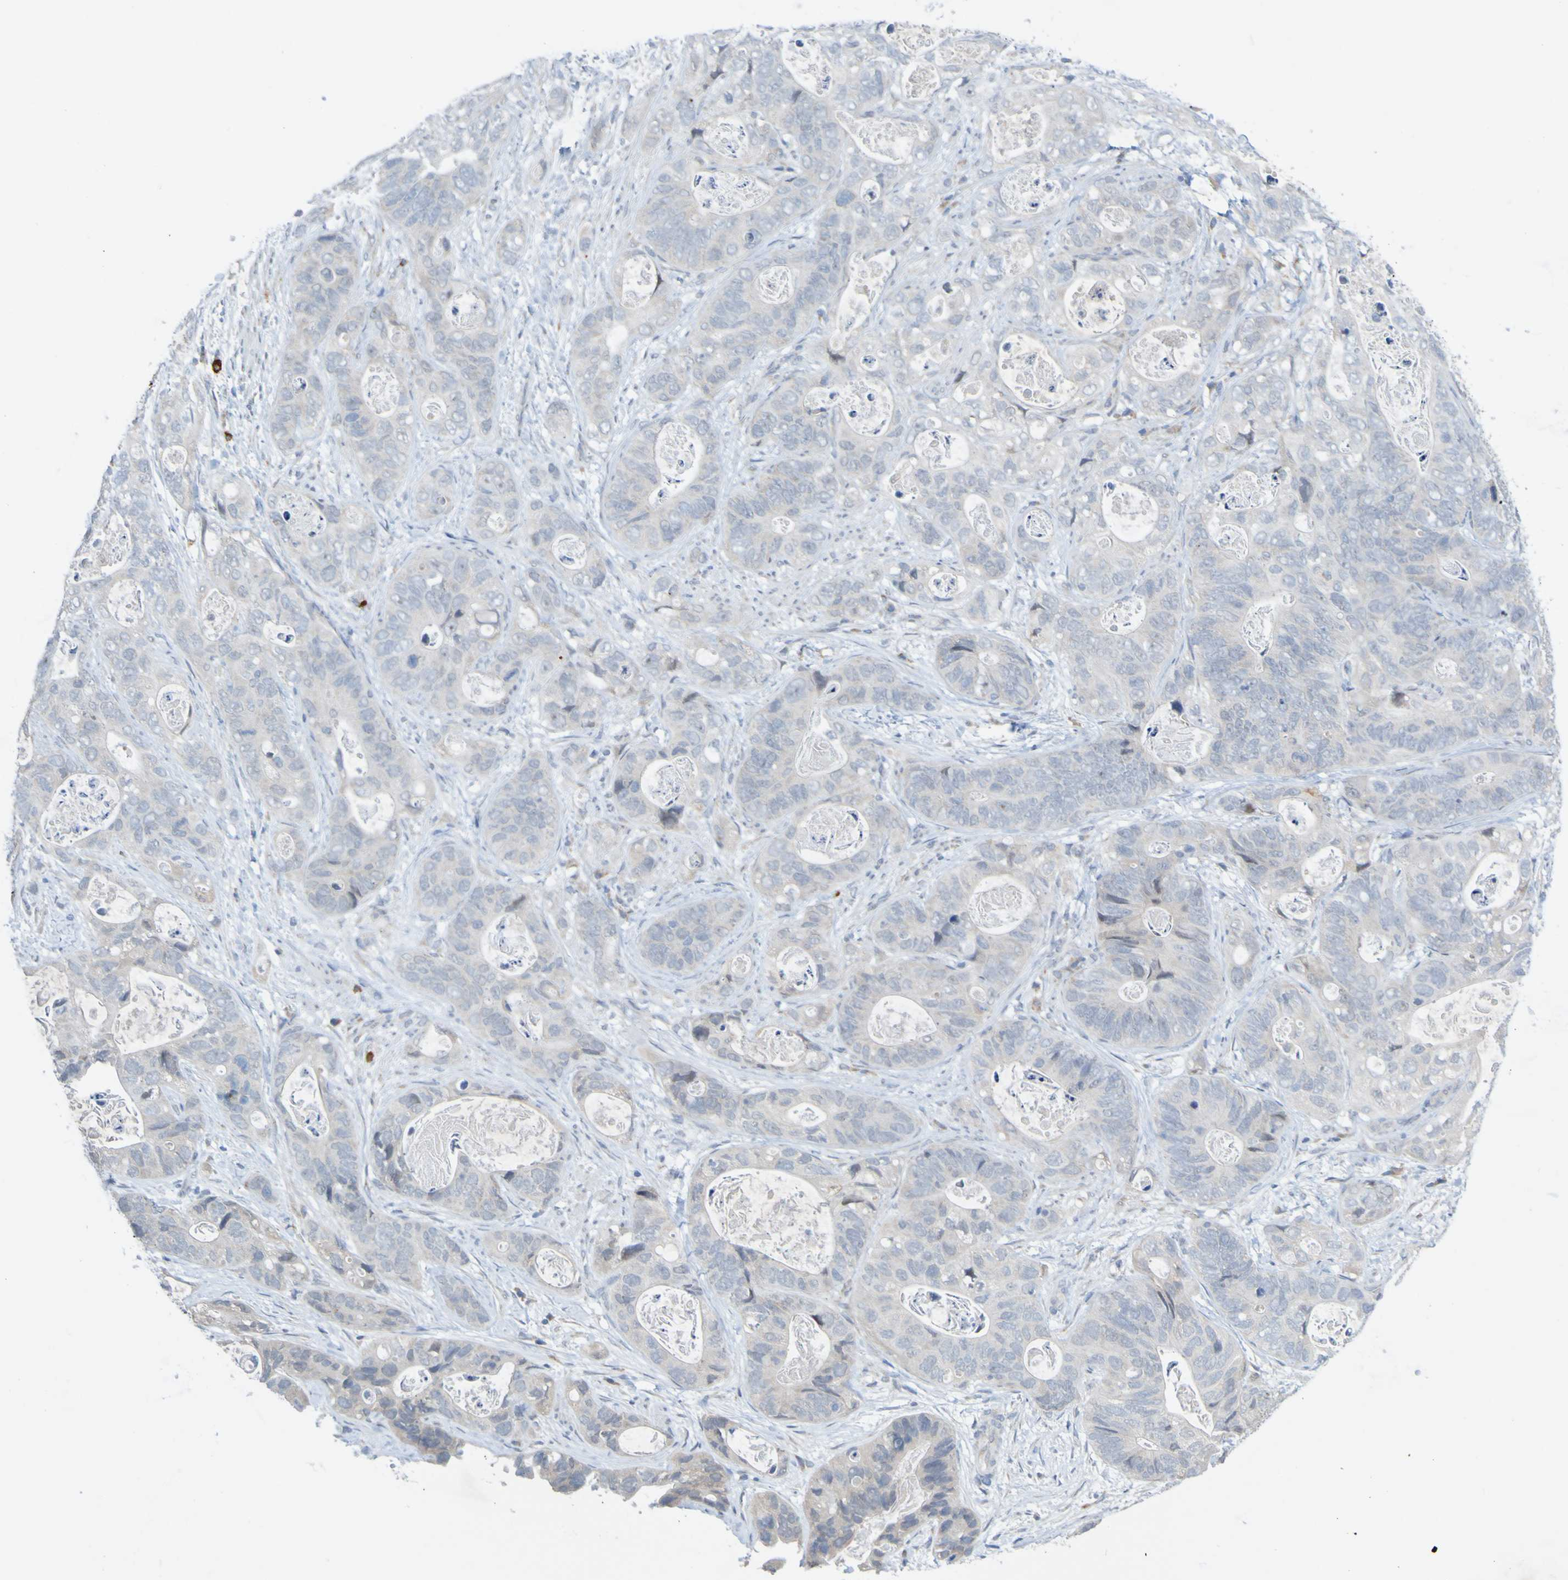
{"staining": {"intensity": "weak", "quantity": "<25%", "location": "cytoplasmic/membranous"}, "tissue": "stomach cancer", "cell_type": "Tumor cells", "image_type": "cancer", "snomed": [{"axis": "morphology", "description": "Adenocarcinoma, NOS"}, {"axis": "topography", "description": "Stomach"}], "caption": "Stomach cancer was stained to show a protein in brown. There is no significant positivity in tumor cells. (DAB IHC visualized using brightfield microscopy, high magnification).", "gene": "LILRB5", "patient": {"sex": "female", "age": 89}}